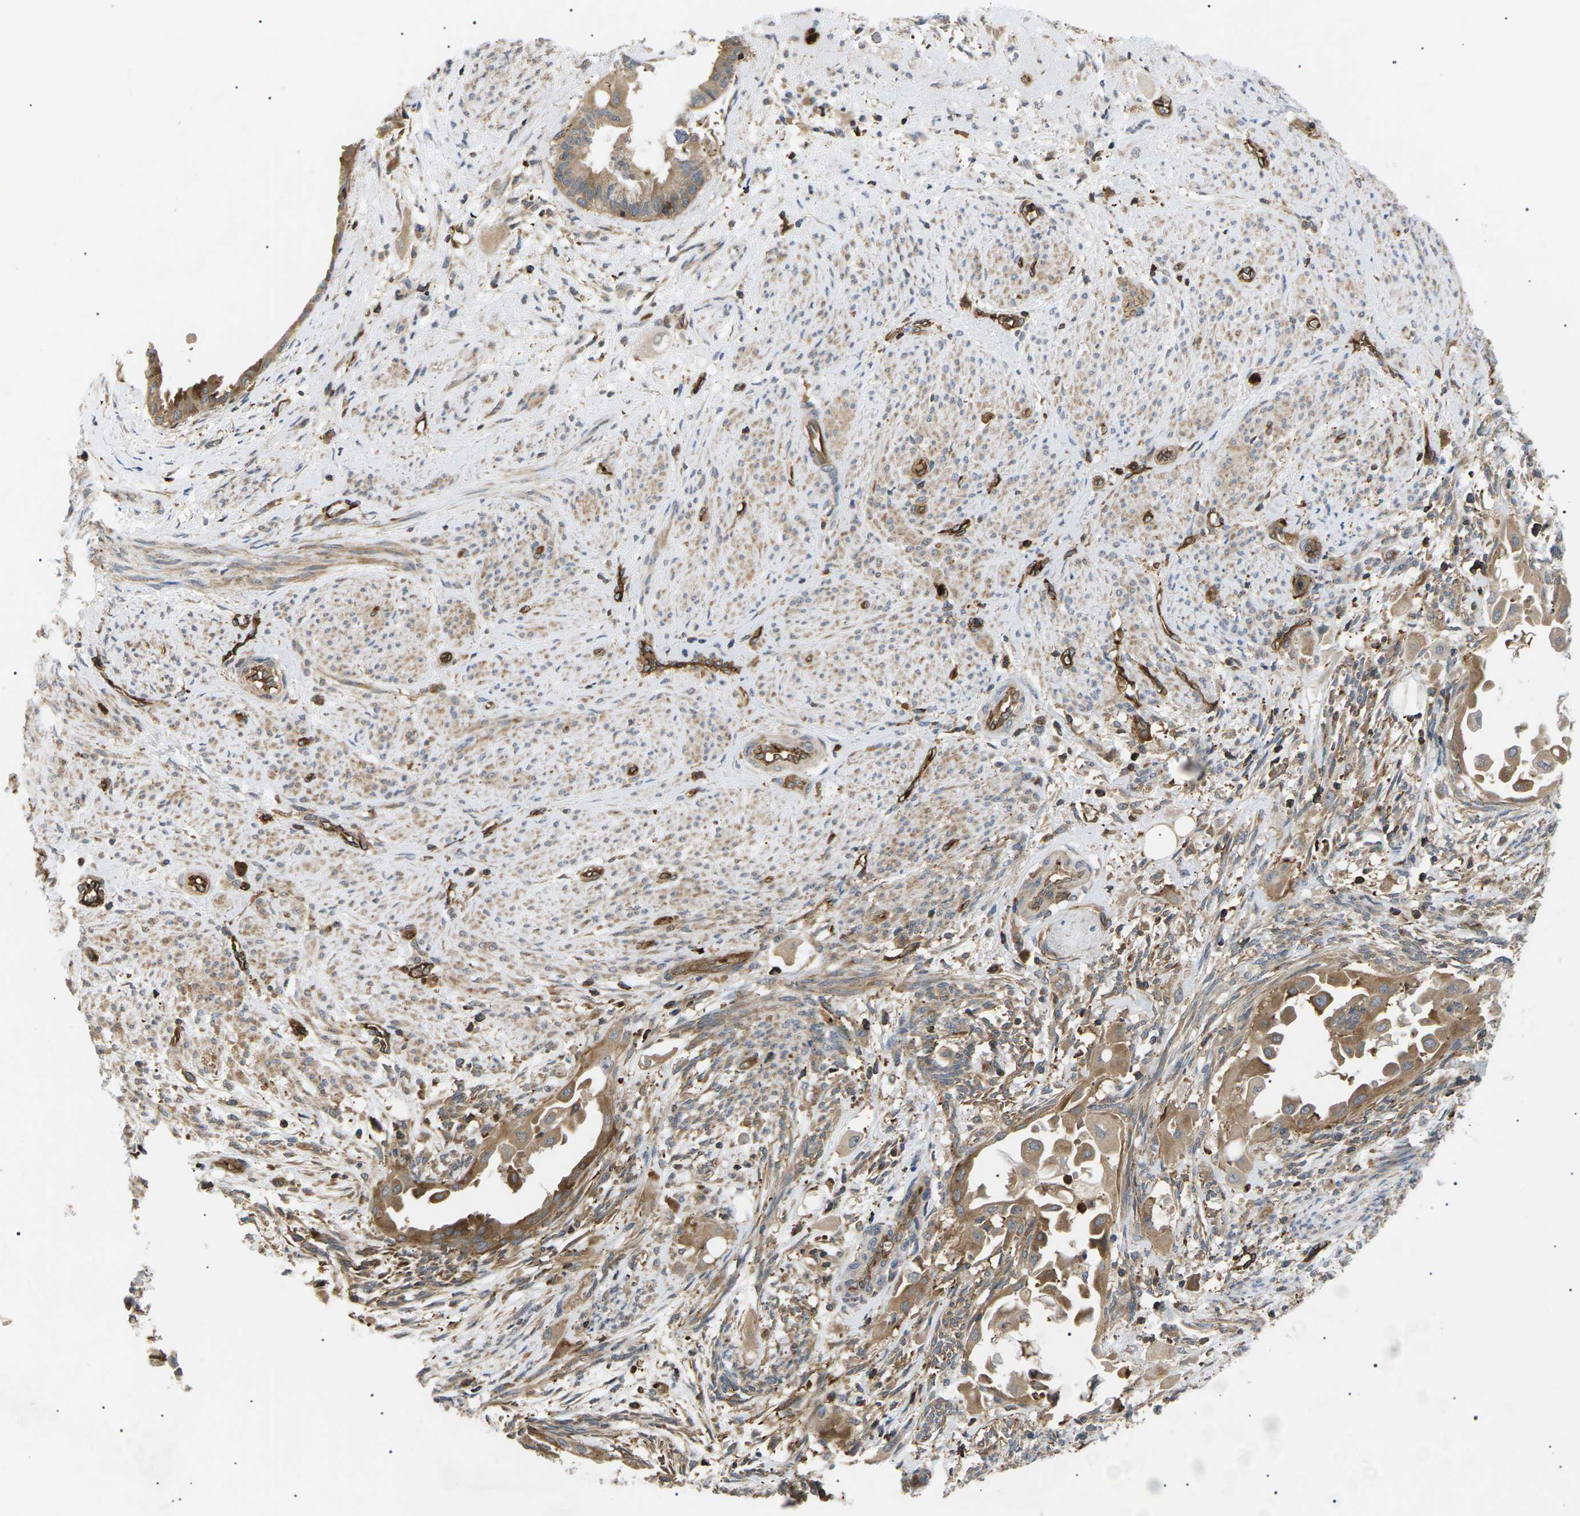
{"staining": {"intensity": "moderate", "quantity": ">75%", "location": "cytoplasmic/membranous"}, "tissue": "cervical cancer", "cell_type": "Tumor cells", "image_type": "cancer", "snomed": [{"axis": "morphology", "description": "Normal tissue, NOS"}, {"axis": "morphology", "description": "Adenocarcinoma, NOS"}, {"axis": "topography", "description": "Cervix"}, {"axis": "topography", "description": "Endometrium"}], "caption": "Protein analysis of adenocarcinoma (cervical) tissue displays moderate cytoplasmic/membranous expression in about >75% of tumor cells.", "gene": "TMTC4", "patient": {"sex": "female", "age": 86}}